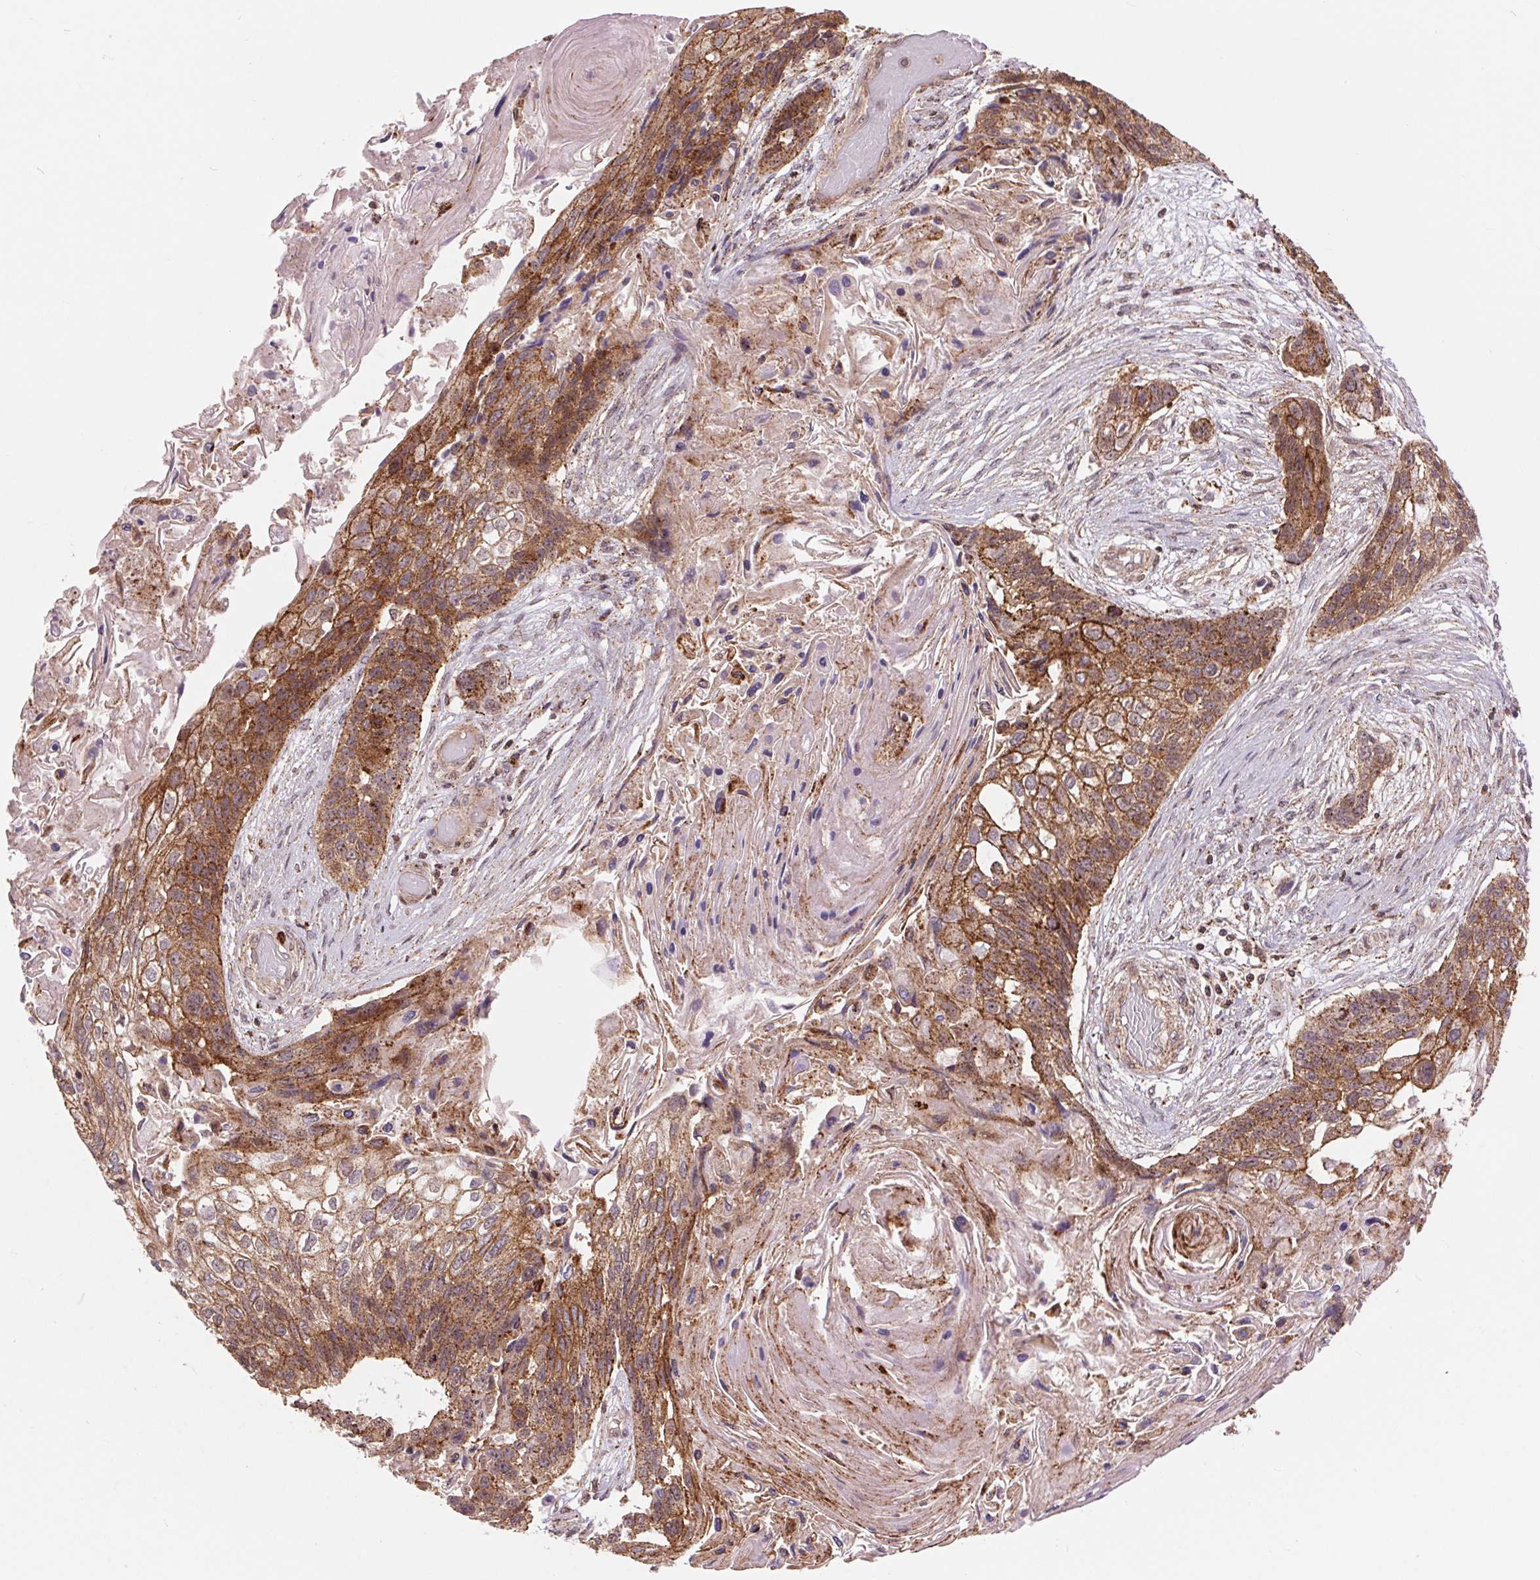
{"staining": {"intensity": "moderate", "quantity": ">75%", "location": "cytoplasmic/membranous"}, "tissue": "lung cancer", "cell_type": "Tumor cells", "image_type": "cancer", "snomed": [{"axis": "morphology", "description": "Squamous cell carcinoma, NOS"}, {"axis": "topography", "description": "Lung"}], "caption": "An immunohistochemistry (IHC) photomicrograph of neoplastic tissue is shown. Protein staining in brown labels moderate cytoplasmic/membranous positivity in lung cancer (squamous cell carcinoma) within tumor cells.", "gene": "CHMP4B", "patient": {"sex": "male", "age": 69}}